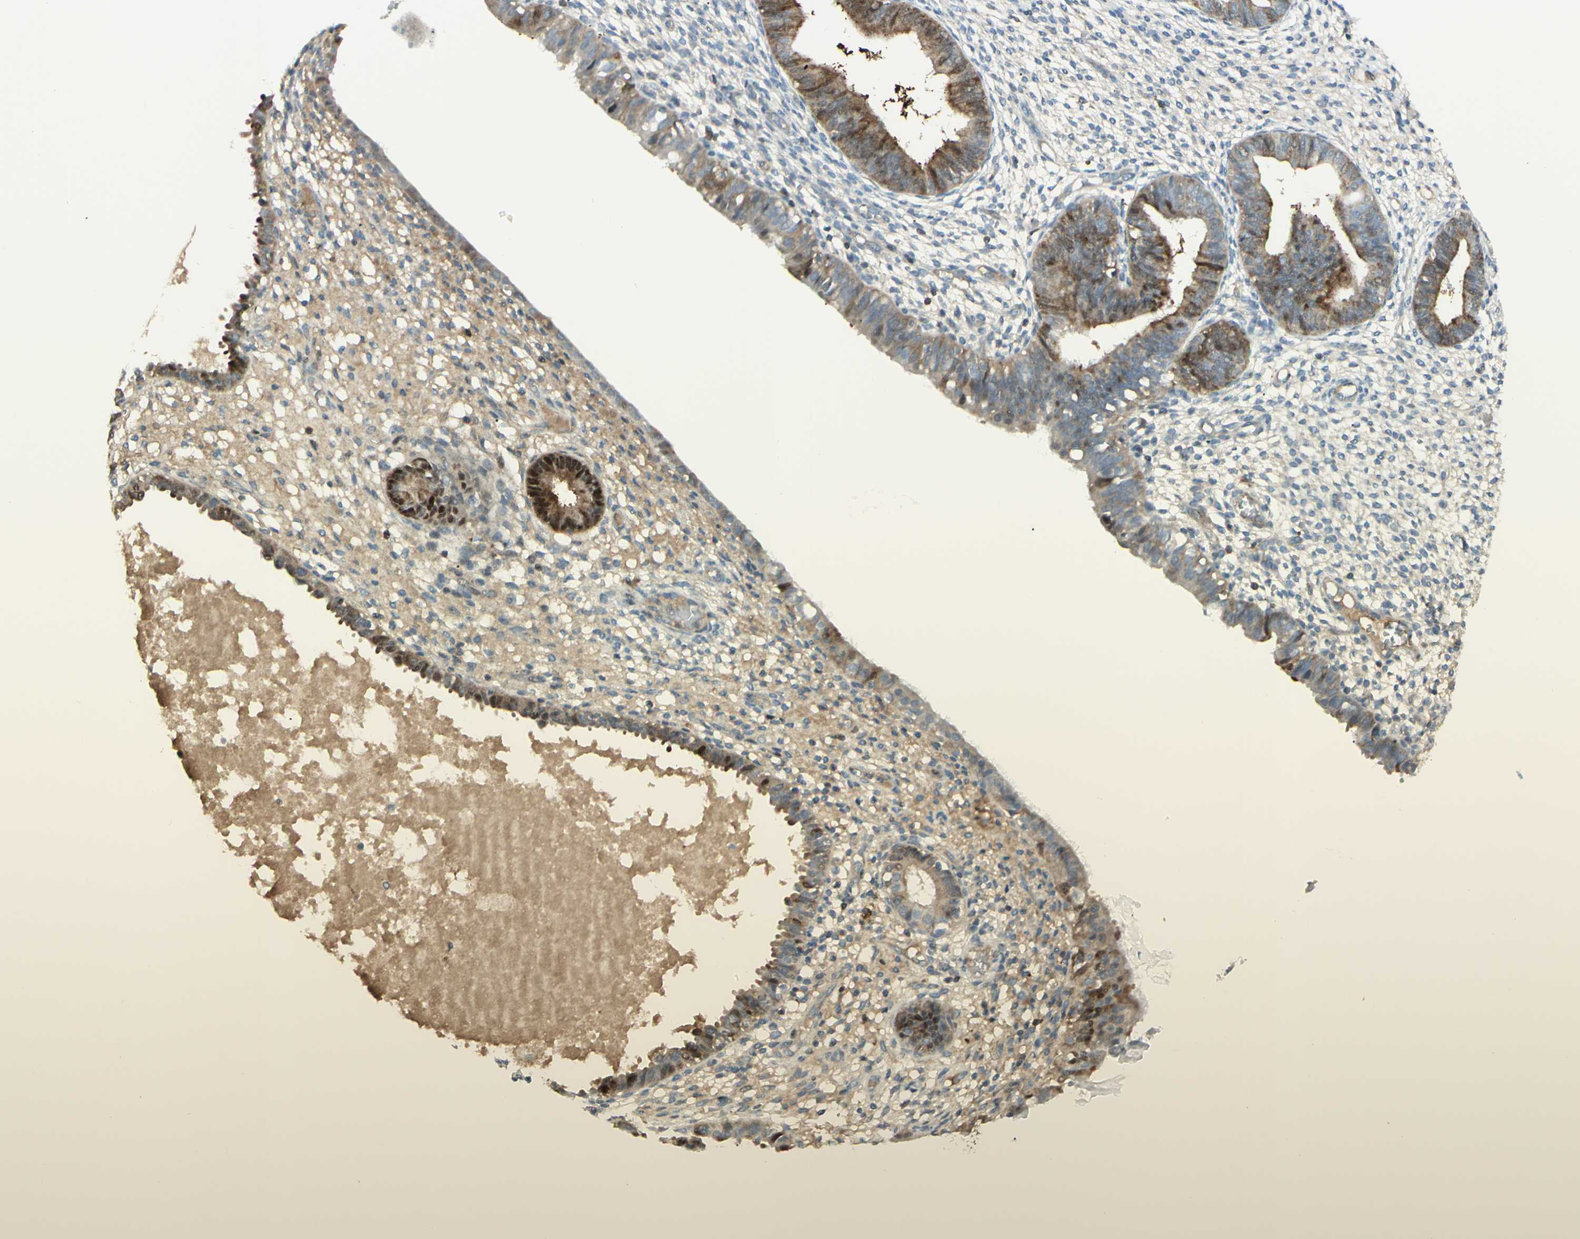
{"staining": {"intensity": "weak", "quantity": "<25%", "location": "cytoplasmic/membranous"}, "tissue": "endometrium", "cell_type": "Cells in endometrial stroma", "image_type": "normal", "snomed": [{"axis": "morphology", "description": "Normal tissue, NOS"}, {"axis": "topography", "description": "Endometrium"}], "caption": "A high-resolution histopathology image shows IHC staining of normal endometrium, which shows no significant expression in cells in endometrial stroma.", "gene": "C1orf159", "patient": {"sex": "female", "age": 61}}